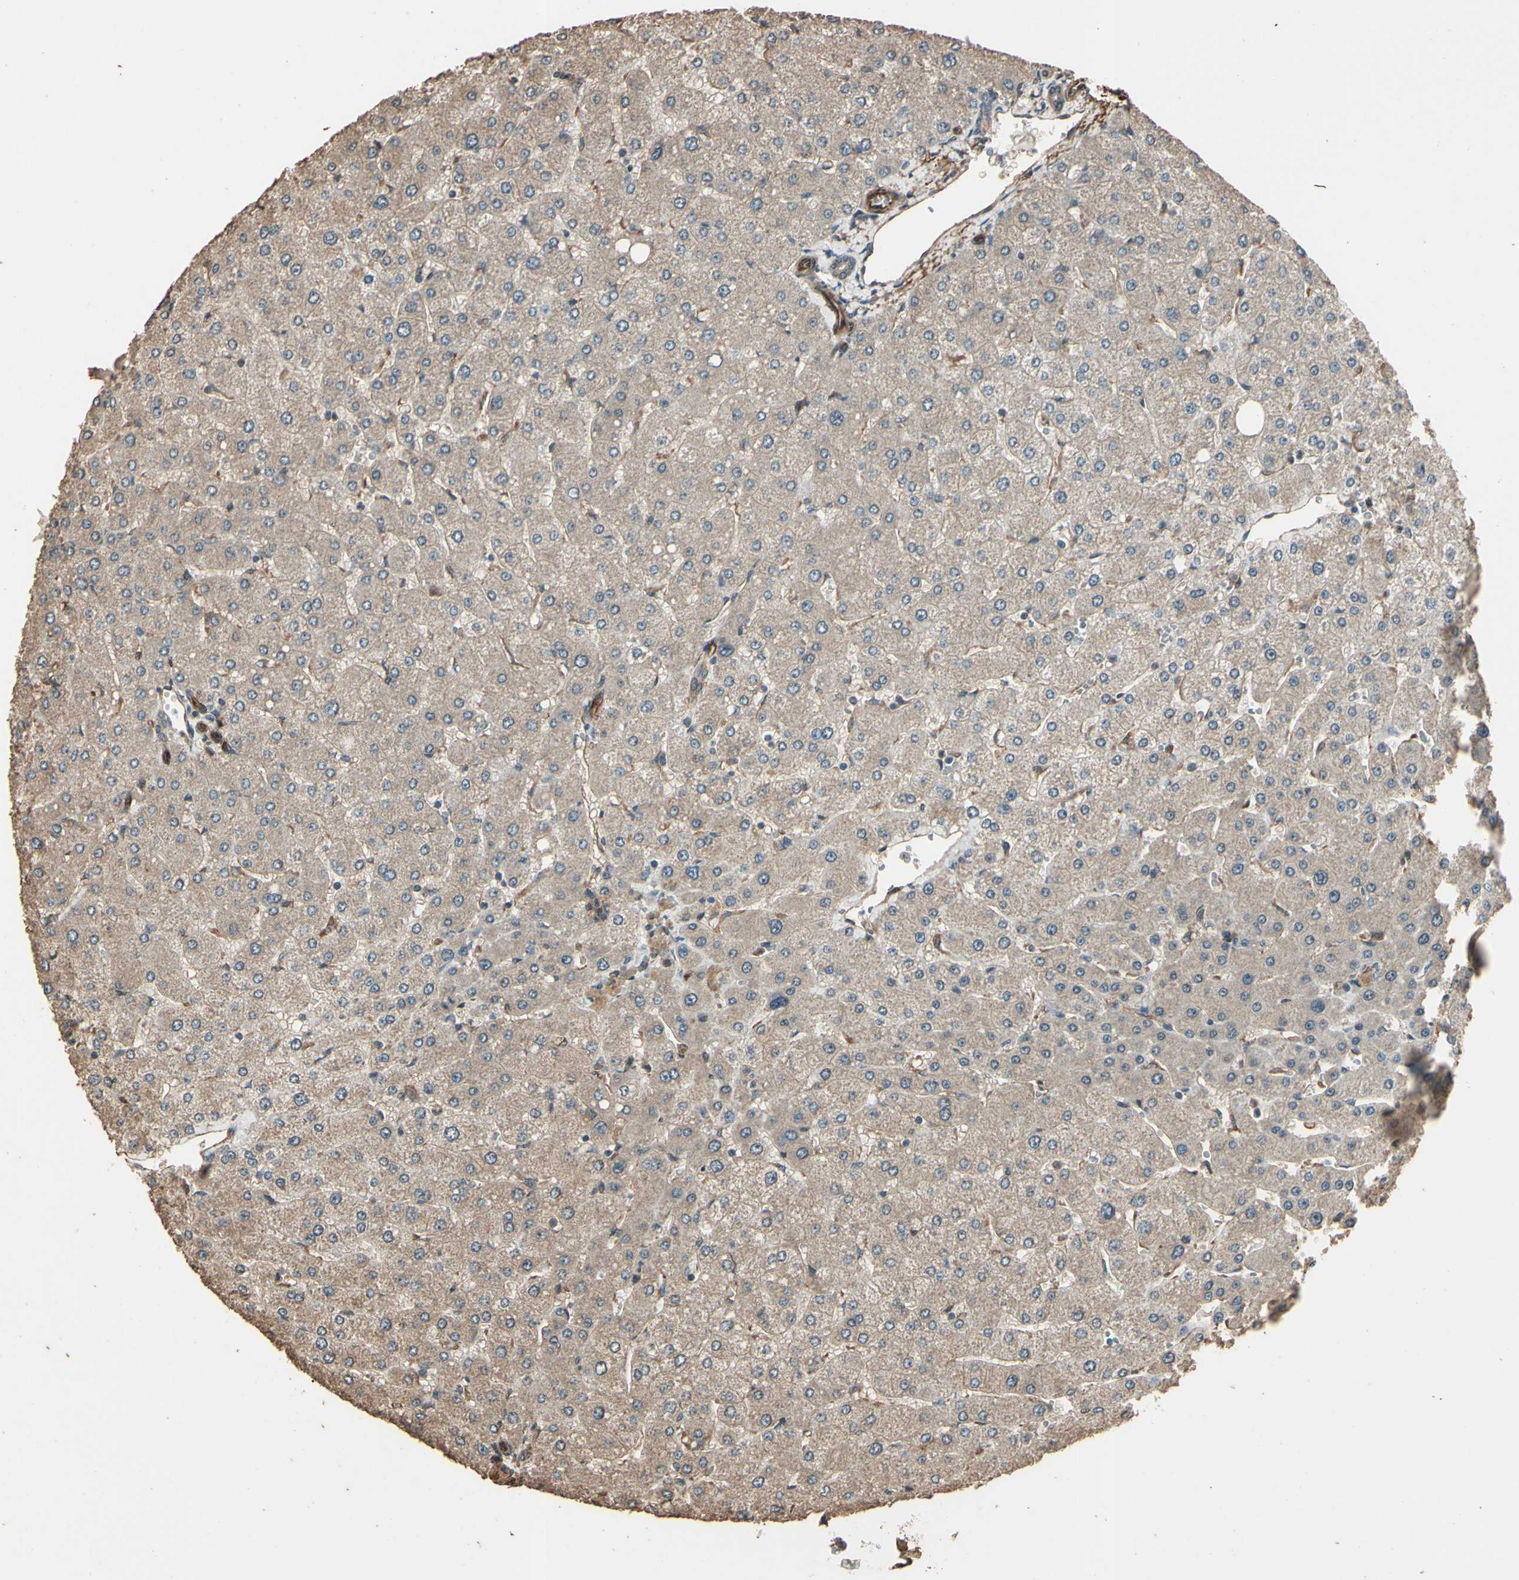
{"staining": {"intensity": "moderate", "quantity": "25%-75%", "location": "cytoplasmic/membranous"}, "tissue": "liver", "cell_type": "Cholangiocytes", "image_type": "normal", "snomed": [{"axis": "morphology", "description": "Normal tissue, NOS"}, {"axis": "topography", "description": "Liver"}], "caption": "Liver stained with DAB (3,3'-diaminobenzidine) immunohistochemistry exhibits medium levels of moderate cytoplasmic/membranous expression in about 25%-75% of cholangiocytes. (IHC, brightfield microscopy, high magnification).", "gene": "TSPO", "patient": {"sex": "male", "age": 55}}